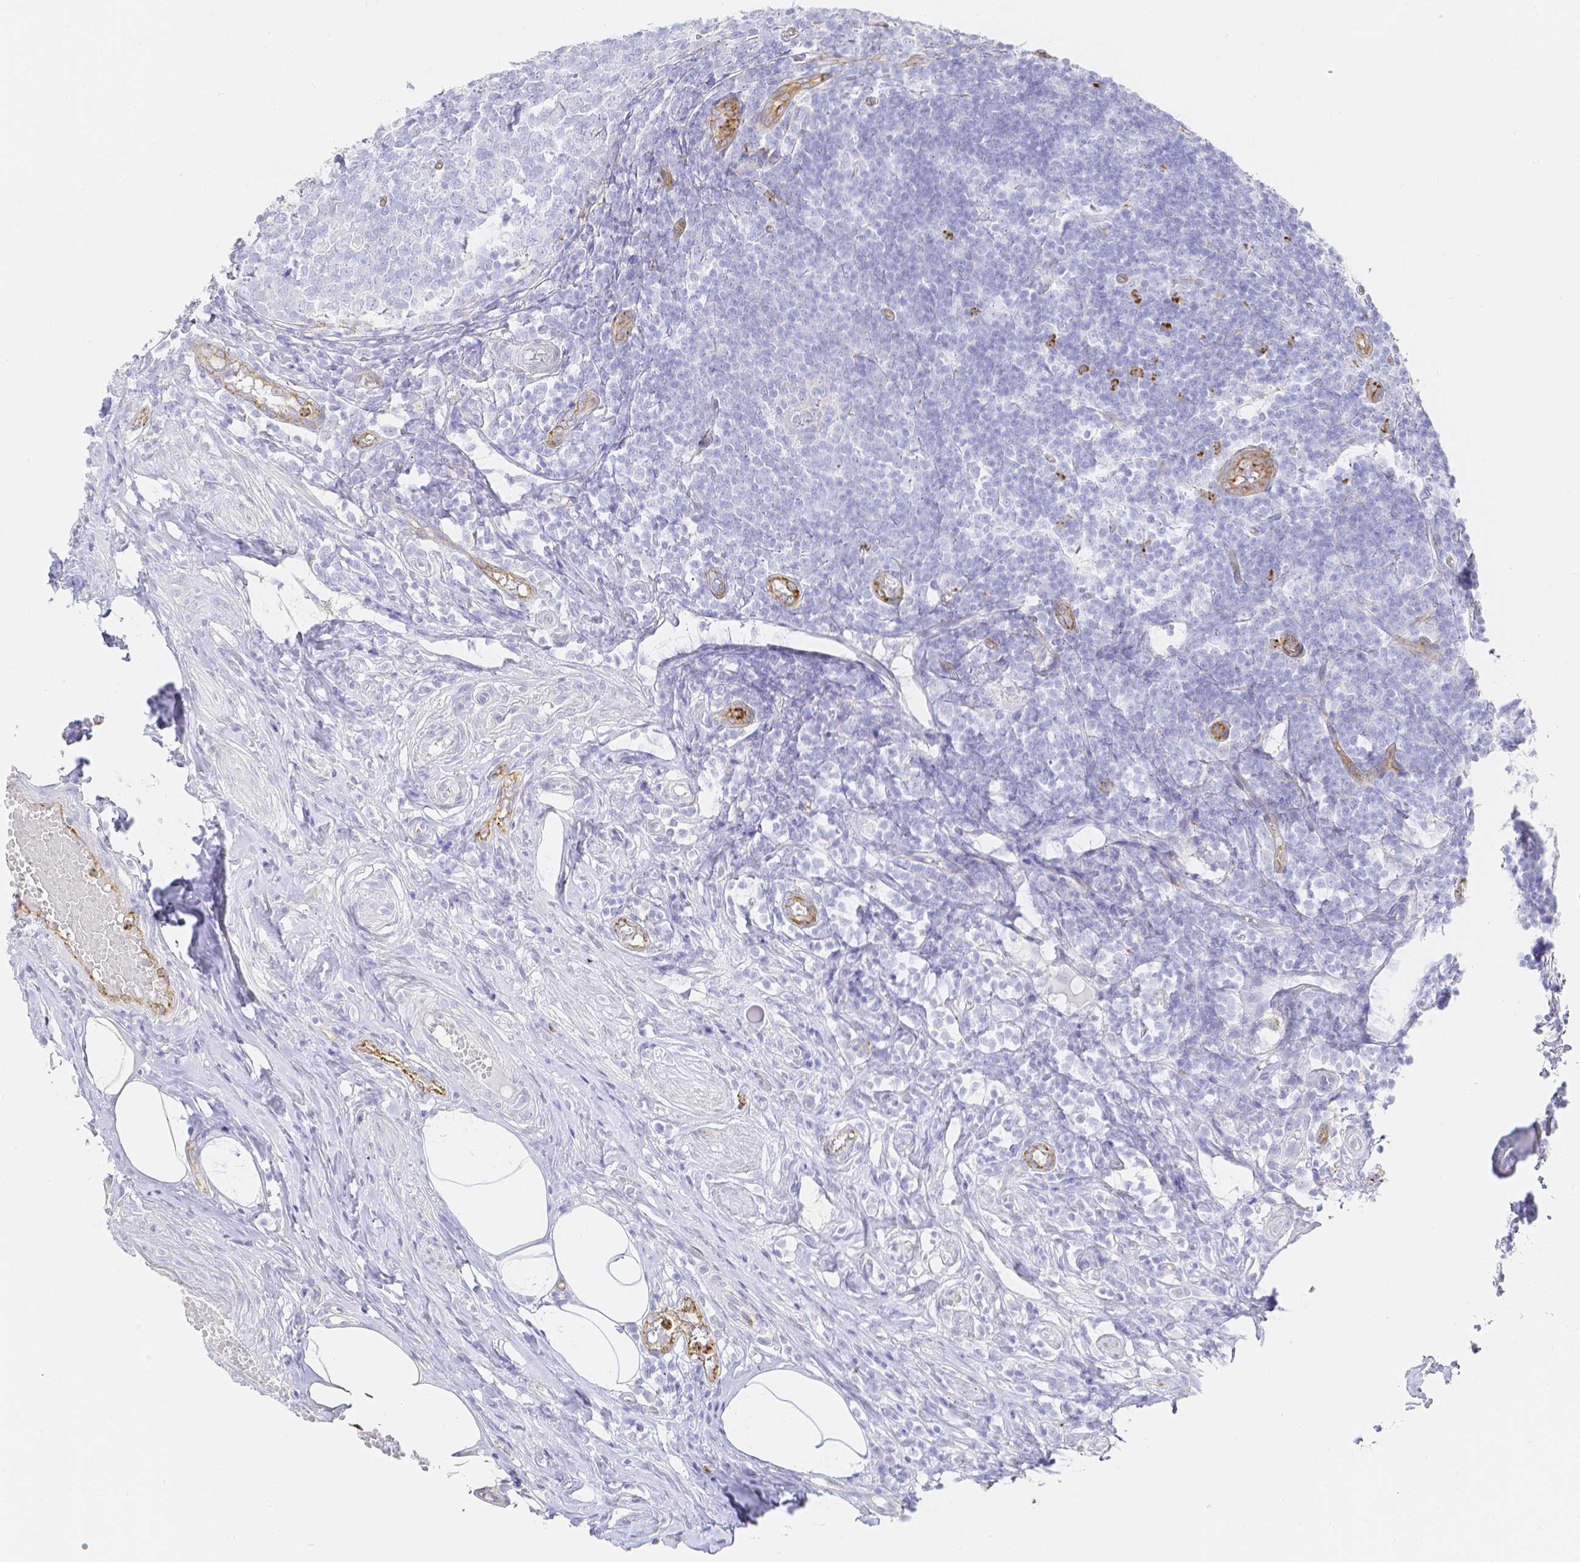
{"staining": {"intensity": "moderate", "quantity": "25%-75%", "location": "cytoplasmic/membranous"}, "tissue": "appendix", "cell_type": "Glandular cells", "image_type": "normal", "snomed": [{"axis": "morphology", "description": "Normal tissue, NOS"}, {"axis": "topography", "description": "Appendix"}], "caption": "Protein analysis of normal appendix displays moderate cytoplasmic/membranous expression in about 25%-75% of glandular cells.", "gene": "SMURF1", "patient": {"sex": "male", "age": 18}}